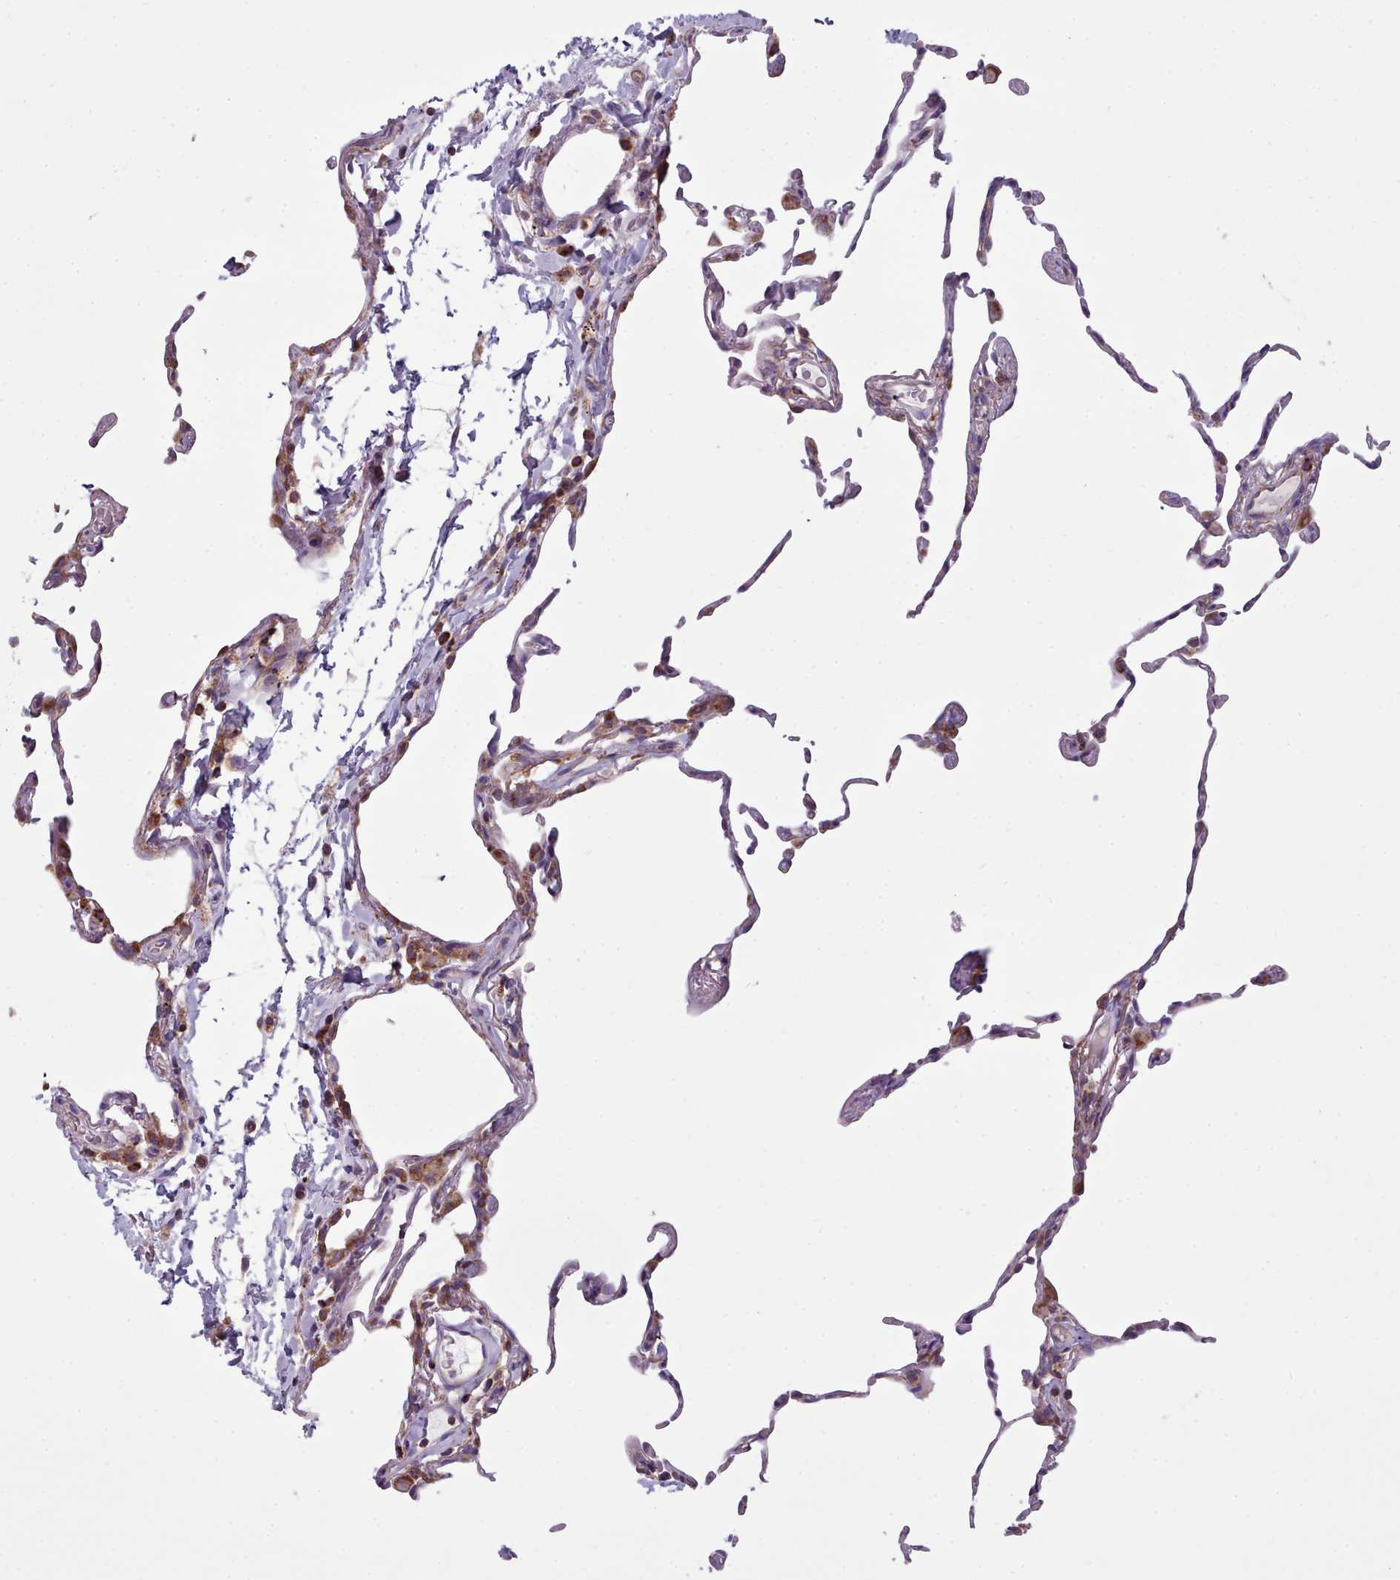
{"staining": {"intensity": "moderate", "quantity": "<25%", "location": "cytoplasmic/membranous"}, "tissue": "lung", "cell_type": "Alveolar cells", "image_type": "normal", "snomed": [{"axis": "morphology", "description": "Normal tissue, NOS"}, {"axis": "topography", "description": "Lung"}], "caption": "DAB immunohistochemical staining of normal lung reveals moderate cytoplasmic/membranous protein expression in about <25% of alveolar cells.", "gene": "SRP54", "patient": {"sex": "female", "age": 57}}